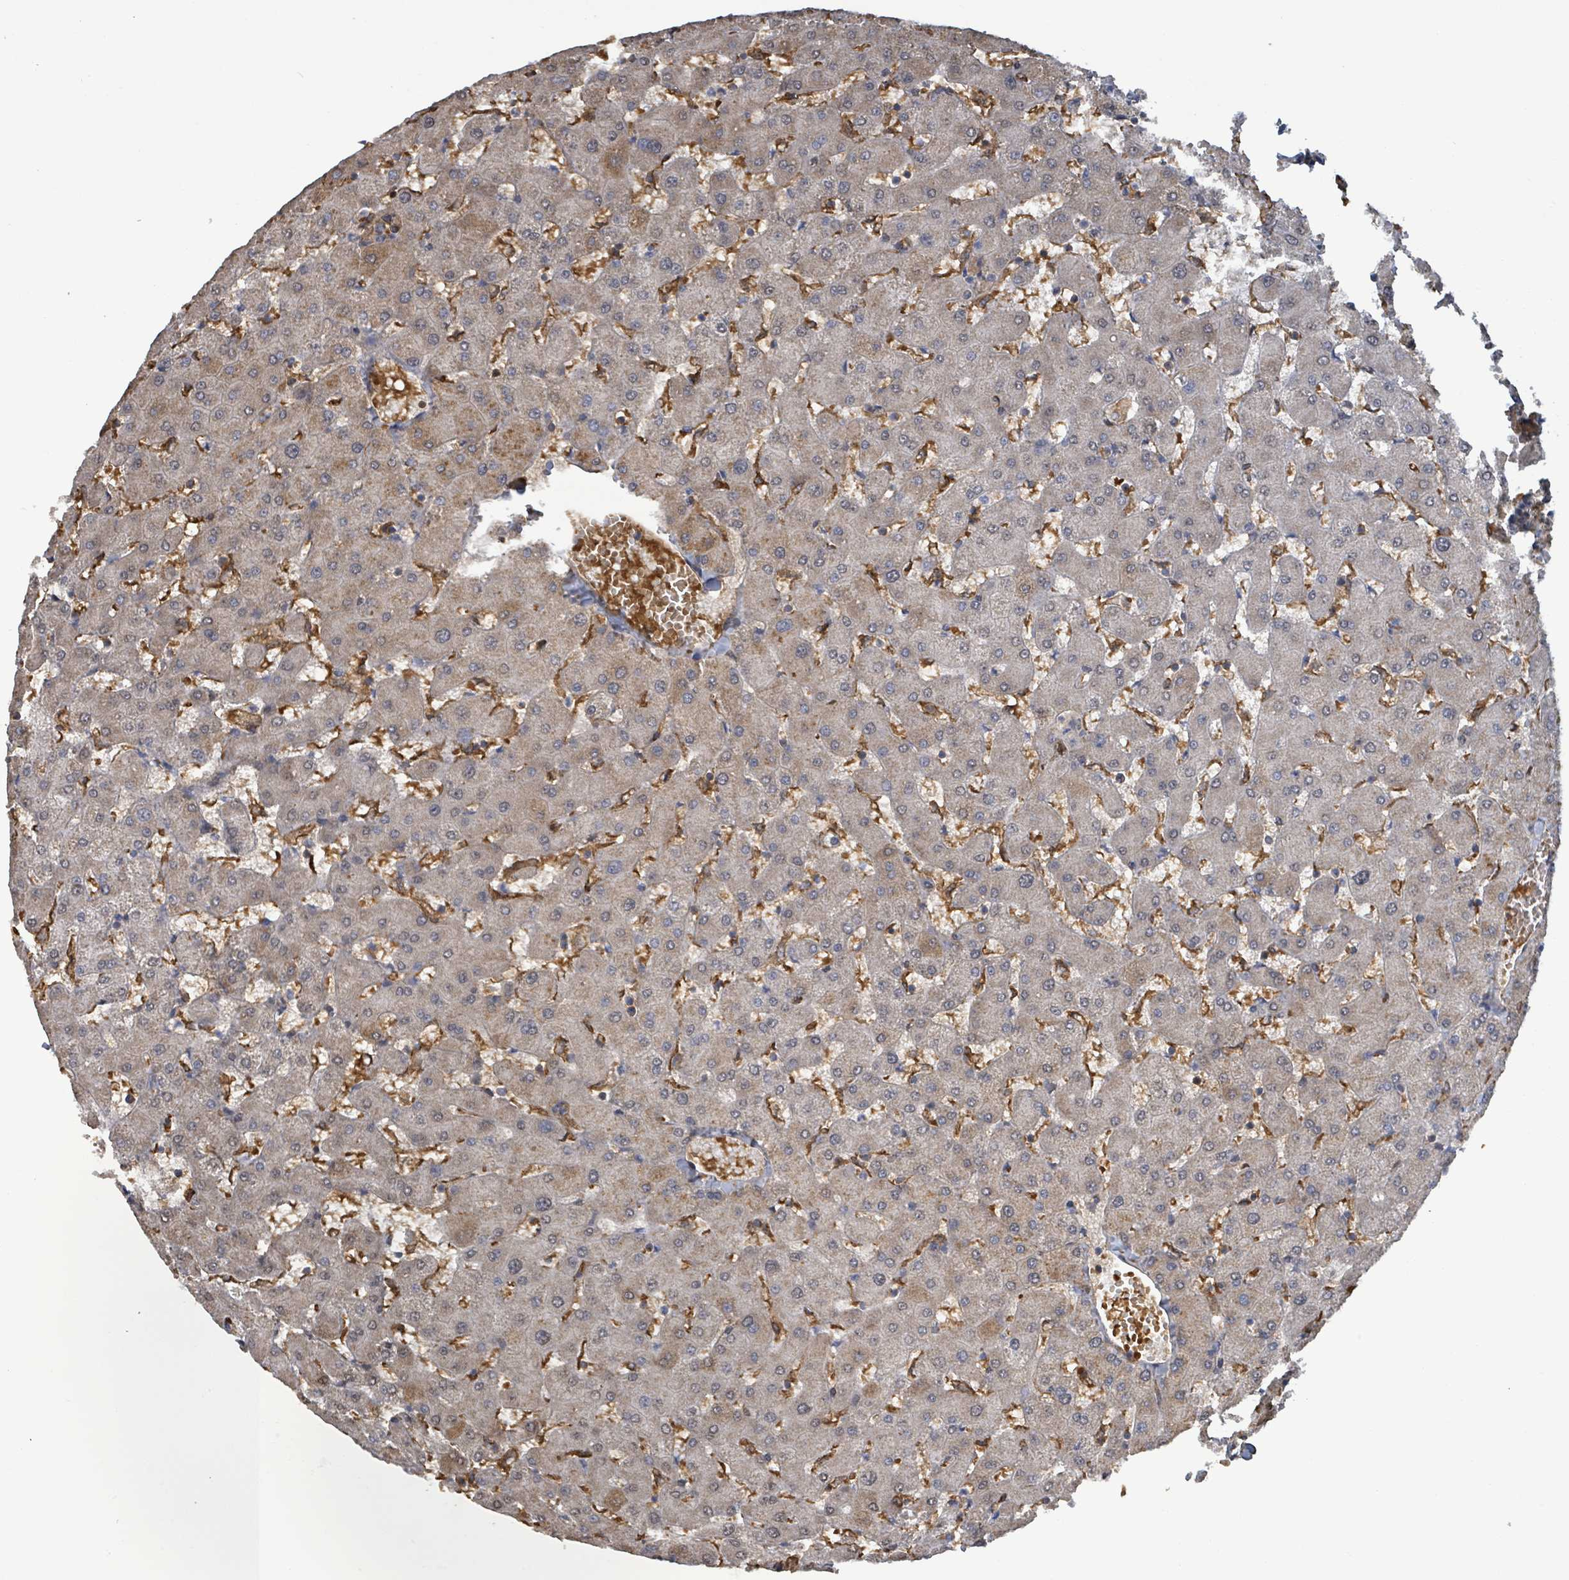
{"staining": {"intensity": "negative", "quantity": "none", "location": "none"}, "tissue": "liver", "cell_type": "Cholangiocytes", "image_type": "normal", "snomed": [{"axis": "morphology", "description": "Normal tissue, NOS"}, {"axis": "topography", "description": "Liver"}], "caption": "The histopathology image reveals no significant expression in cholangiocytes of liver. Nuclei are stained in blue.", "gene": "SEBOX", "patient": {"sex": "female", "age": 63}}